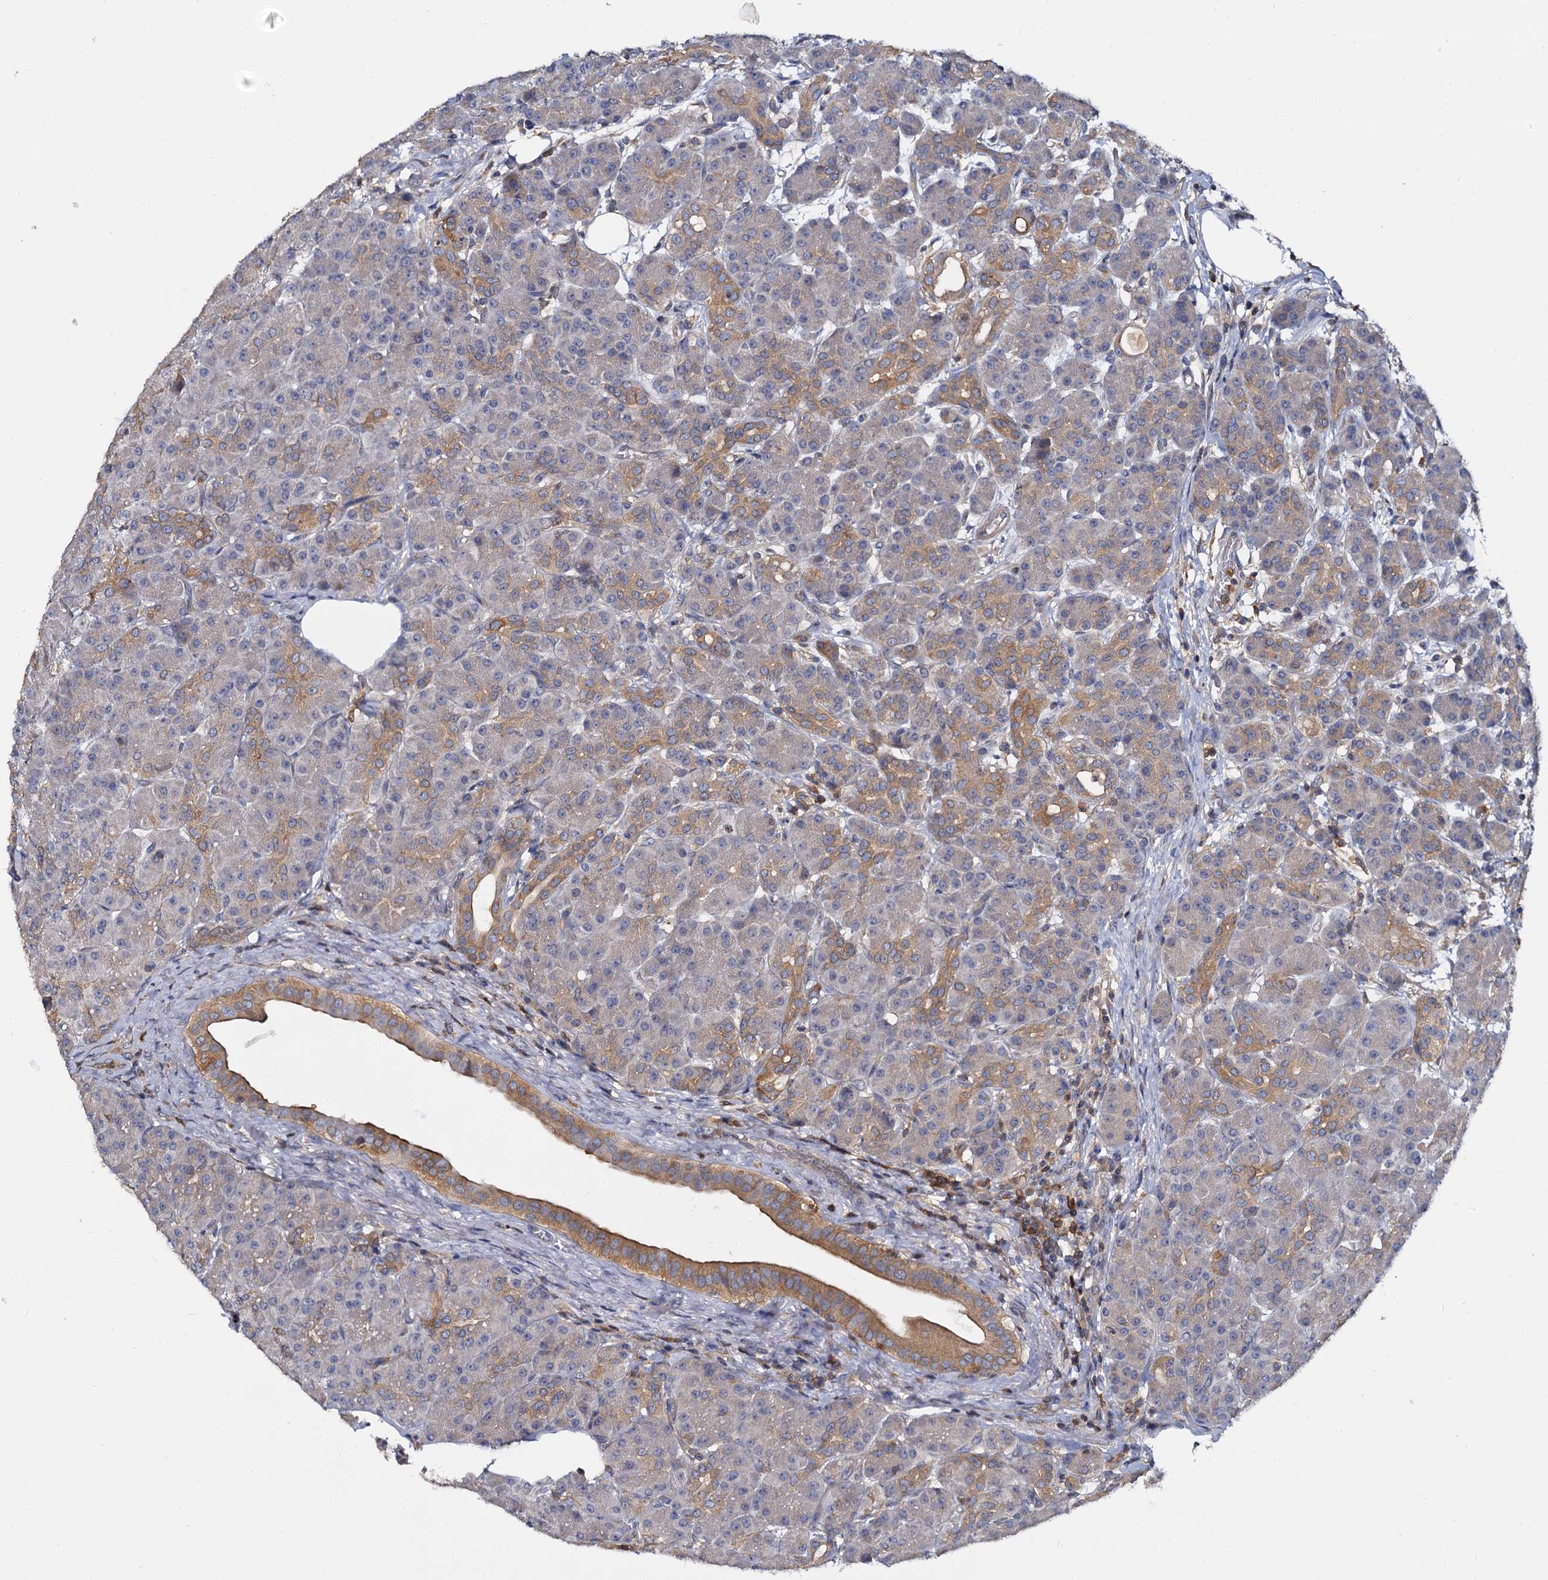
{"staining": {"intensity": "moderate", "quantity": "<25%", "location": "cytoplasmic/membranous"}, "tissue": "pancreas", "cell_type": "Exocrine glandular cells", "image_type": "normal", "snomed": [{"axis": "morphology", "description": "Normal tissue, NOS"}, {"axis": "topography", "description": "Pancreas"}], "caption": "Exocrine glandular cells show low levels of moderate cytoplasmic/membranous positivity in approximately <25% of cells in normal pancreas.", "gene": "ANKRD13A", "patient": {"sex": "male", "age": 63}}